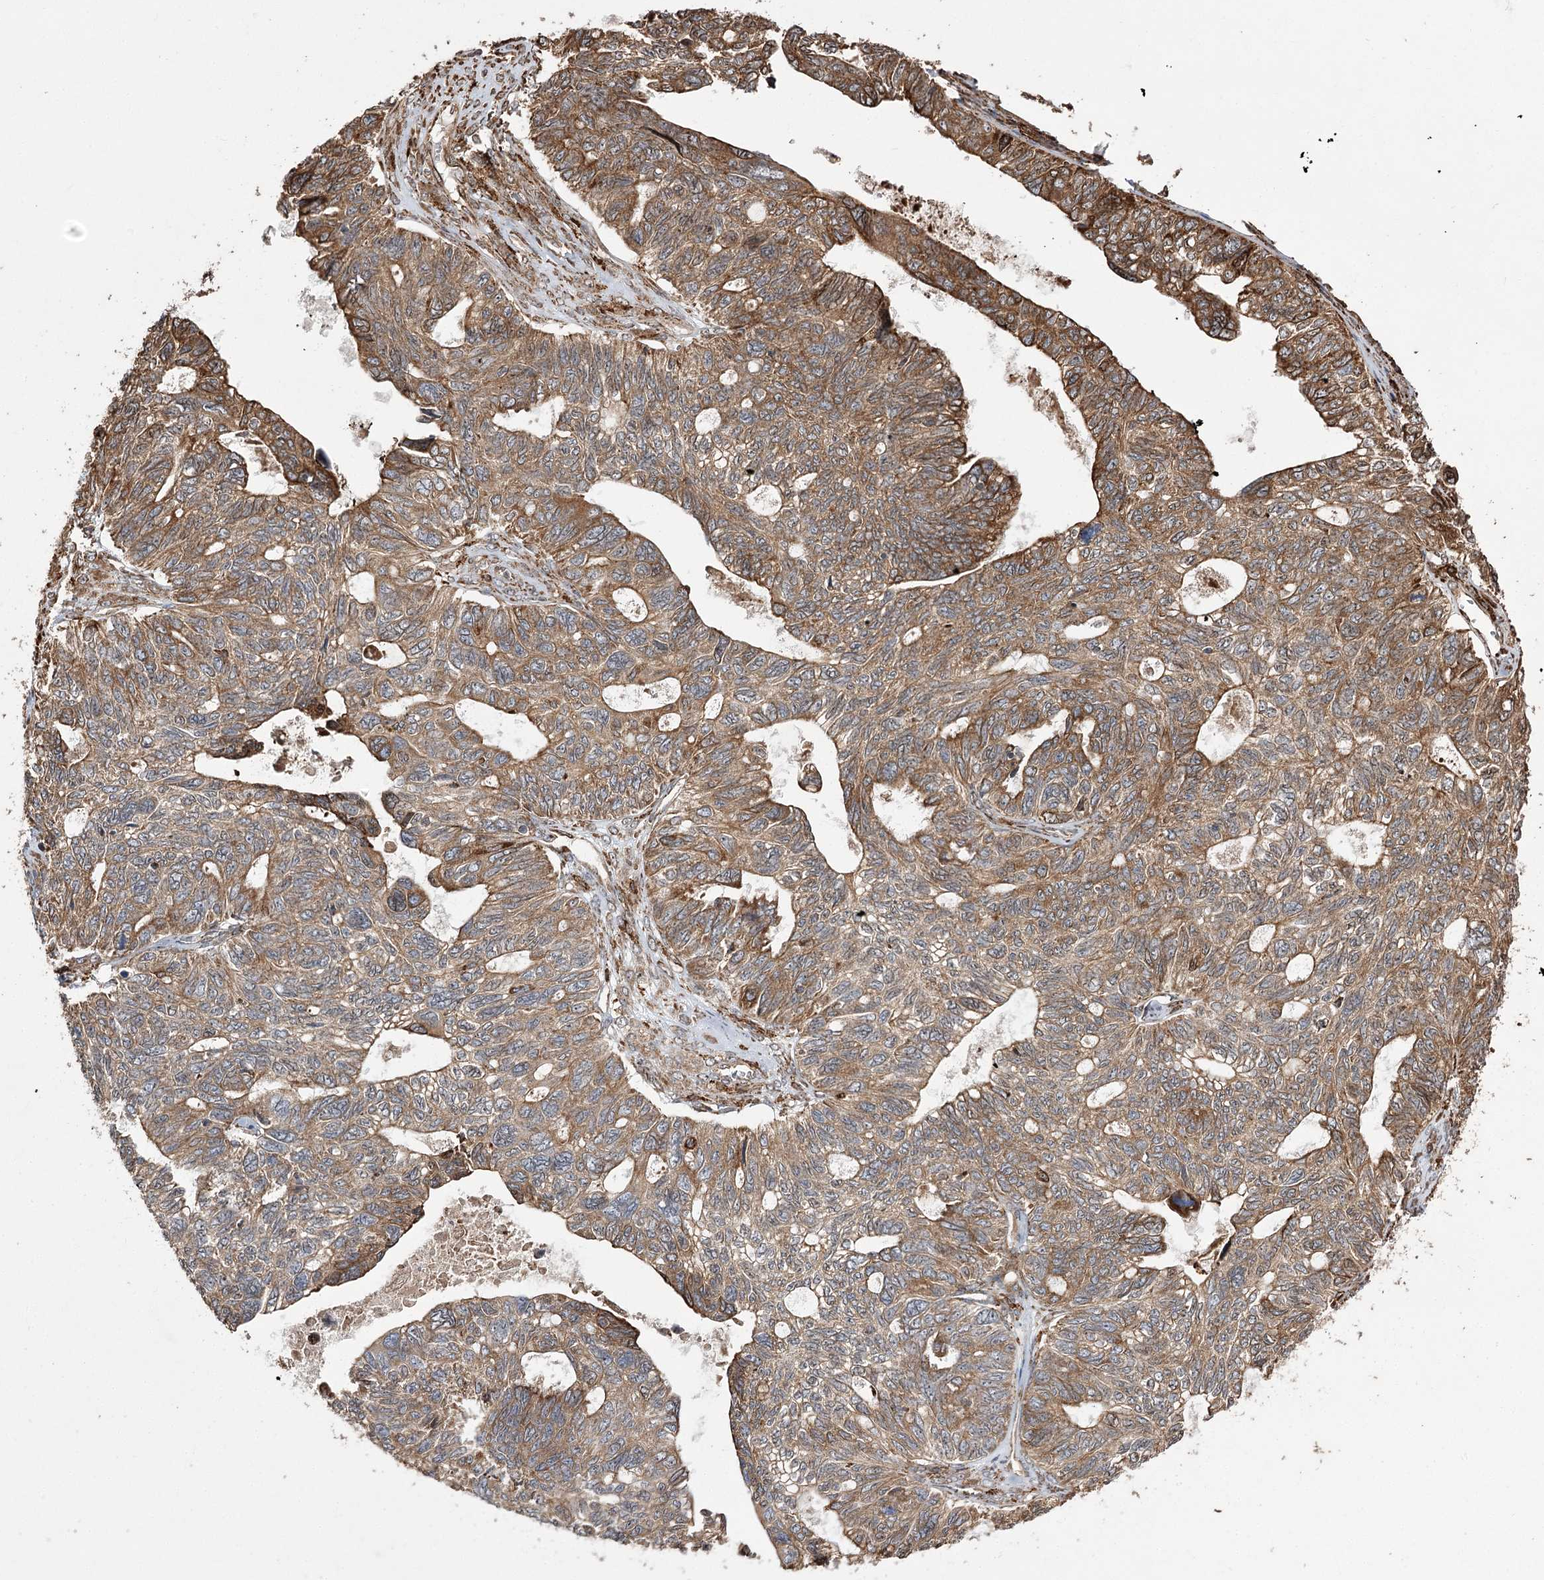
{"staining": {"intensity": "moderate", "quantity": ">75%", "location": "cytoplasmic/membranous"}, "tissue": "ovarian cancer", "cell_type": "Tumor cells", "image_type": "cancer", "snomed": [{"axis": "morphology", "description": "Cystadenocarcinoma, serous, NOS"}, {"axis": "topography", "description": "Ovary"}], "caption": "DAB (3,3'-diaminobenzidine) immunohistochemical staining of ovarian cancer shows moderate cytoplasmic/membranous protein expression in about >75% of tumor cells.", "gene": "FANCL", "patient": {"sex": "female", "age": 79}}